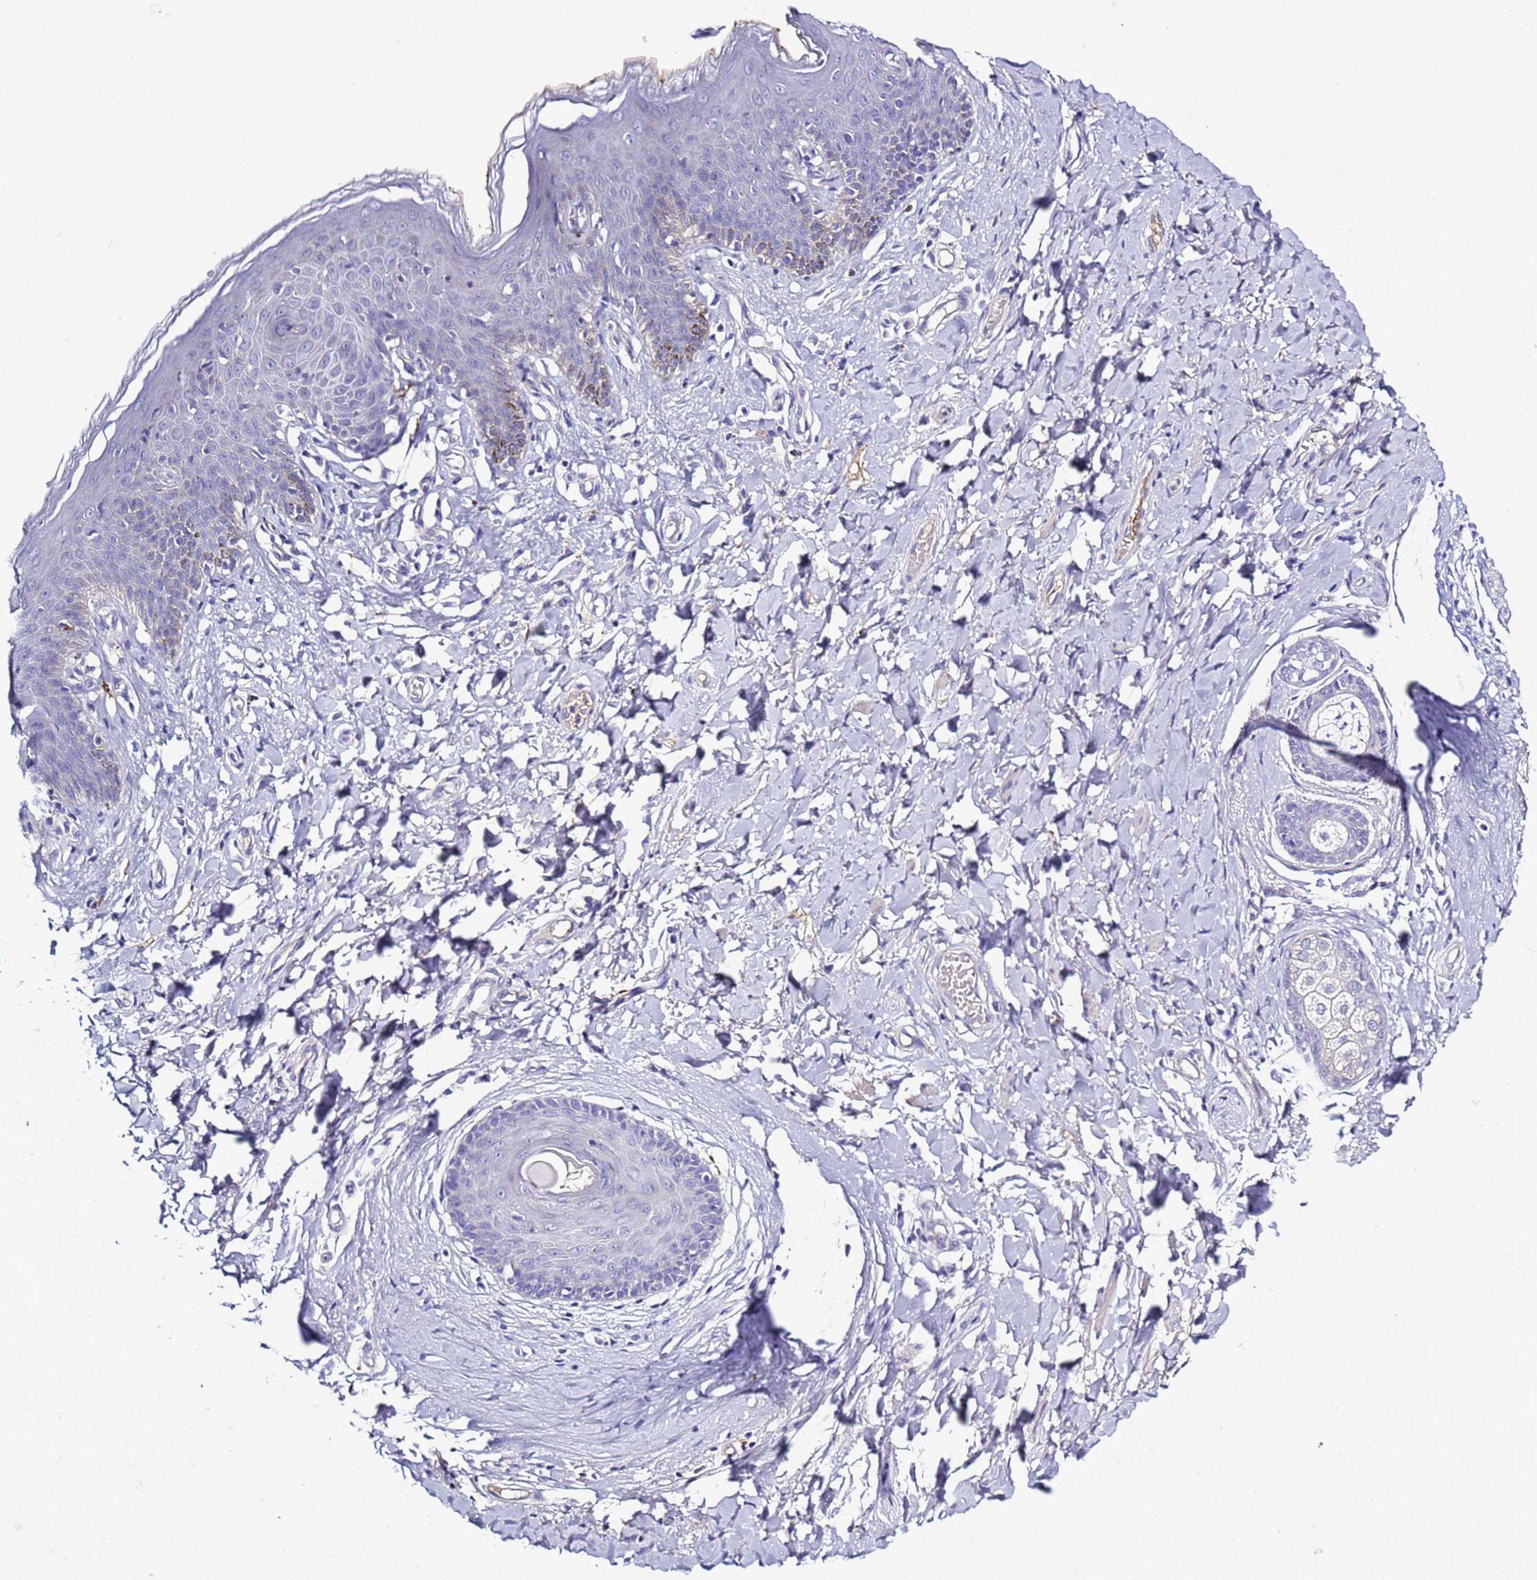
{"staining": {"intensity": "moderate", "quantity": "<25%", "location": "cytoplasmic/membranous"}, "tissue": "skin", "cell_type": "Epidermal cells", "image_type": "normal", "snomed": [{"axis": "morphology", "description": "Normal tissue, NOS"}, {"axis": "topography", "description": "Vulva"}], "caption": "A histopathology image of skin stained for a protein shows moderate cytoplasmic/membranous brown staining in epidermal cells. Using DAB (3,3'-diaminobenzidine) (brown) and hematoxylin (blue) stains, captured at high magnification using brightfield microscopy.", "gene": "C4orf46", "patient": {"sex": "female", "age": 66}}